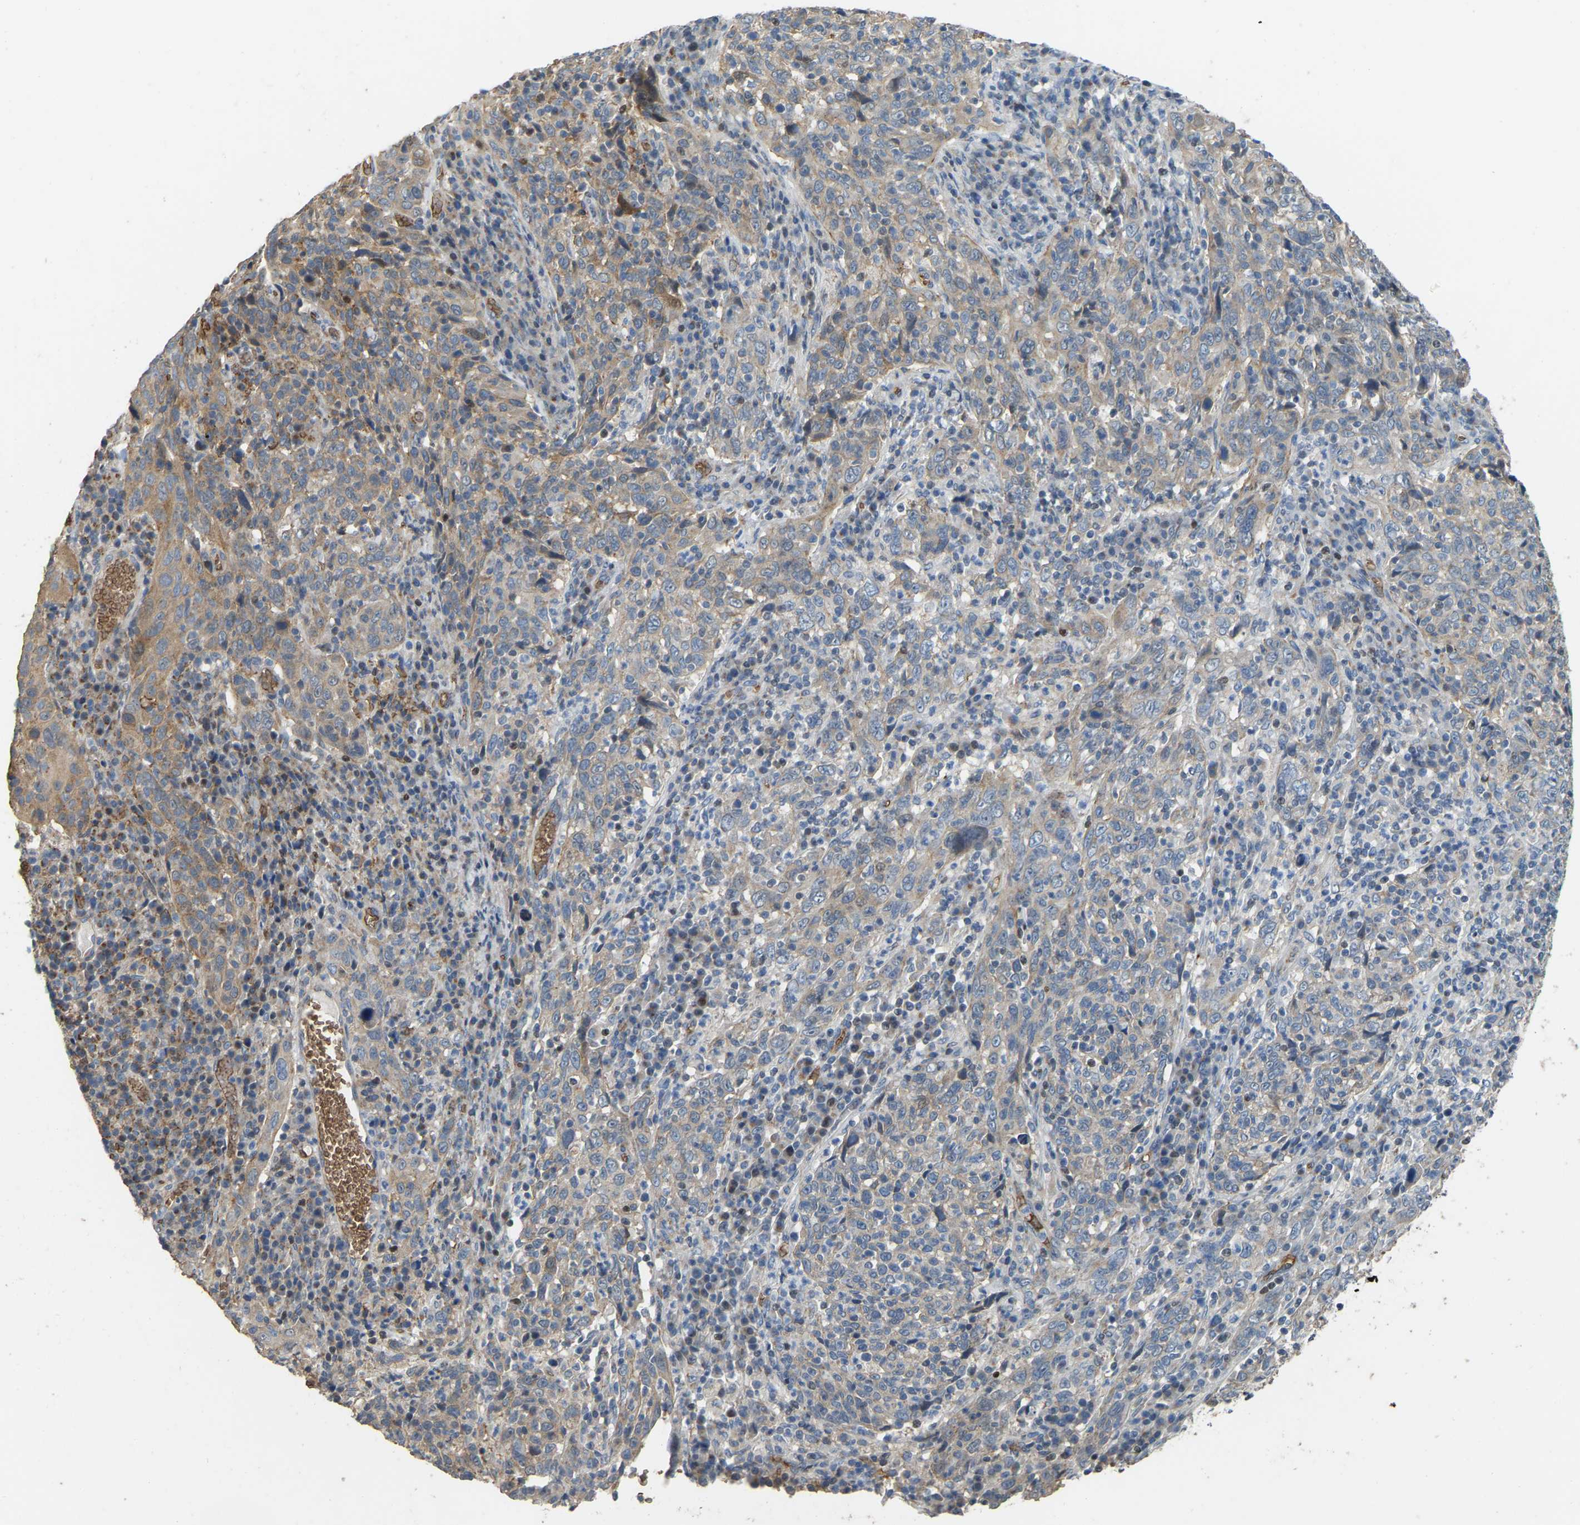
{"staining": {"intensity": "weak", "quantity": ">75%", "location": "cytoplasmic/membranous"}, "tissue": "cervical cancer", "cell_type": "Tumor cells", "image_type": "cancer", "snomed": [{"axis": "morphology", "description": "Squamous cell carcinoma, NOS"}, {"axis": "topography", "description": "Cervix"}], "caption": "There is low levels of weak cytoplasmic/membranous expression in tumor cells of cervical squamous cell carcinoma, as demonstrated by immunohistochemical staining (brown color).", "gene": "CFAP298", "patient": {"sex": "female", "age": 46}}